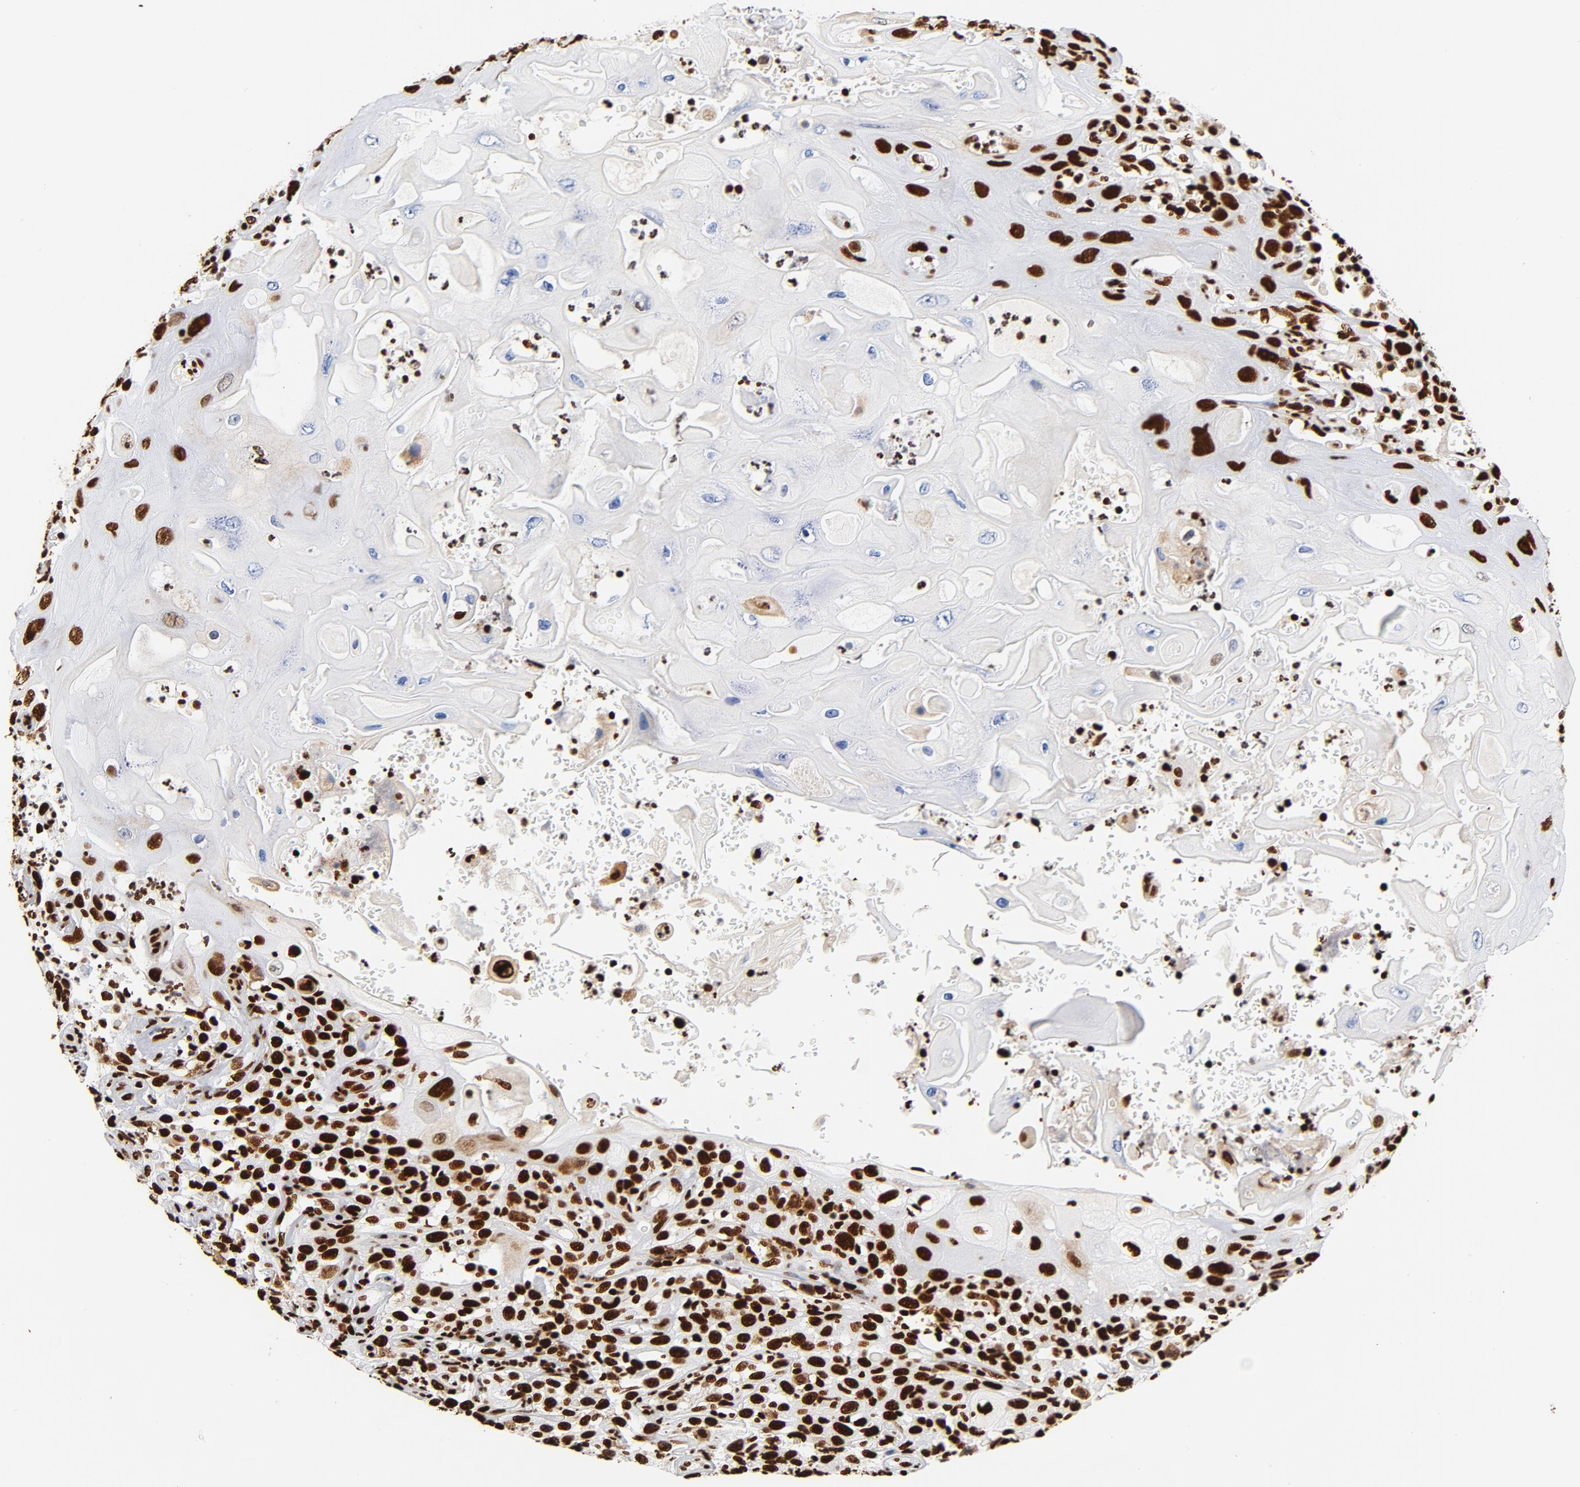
{"staining": {"intensity": "strong", "quantity": ">75%", "location": "nuclear"}, "tissue": "head and neck cancer", "cell_type": "Tumor cells", "image_type": "cancer", "snomed": [{"axis": "morphology", "description": "Squamous cell carcinoma, NOS"}, {"axis": "topography", "description": "Oral tissue"}, {"axis": "topography", "description": "Head-Neck"}], "caption": "This is an image of immunohistochemistry (IHC) staining of head and neck squamous cell carcinoma, which shows strong staining in the nuclear of tumor cells.", "gene": "XRCC6", "patient": {"sex": "female", "age": 76}}